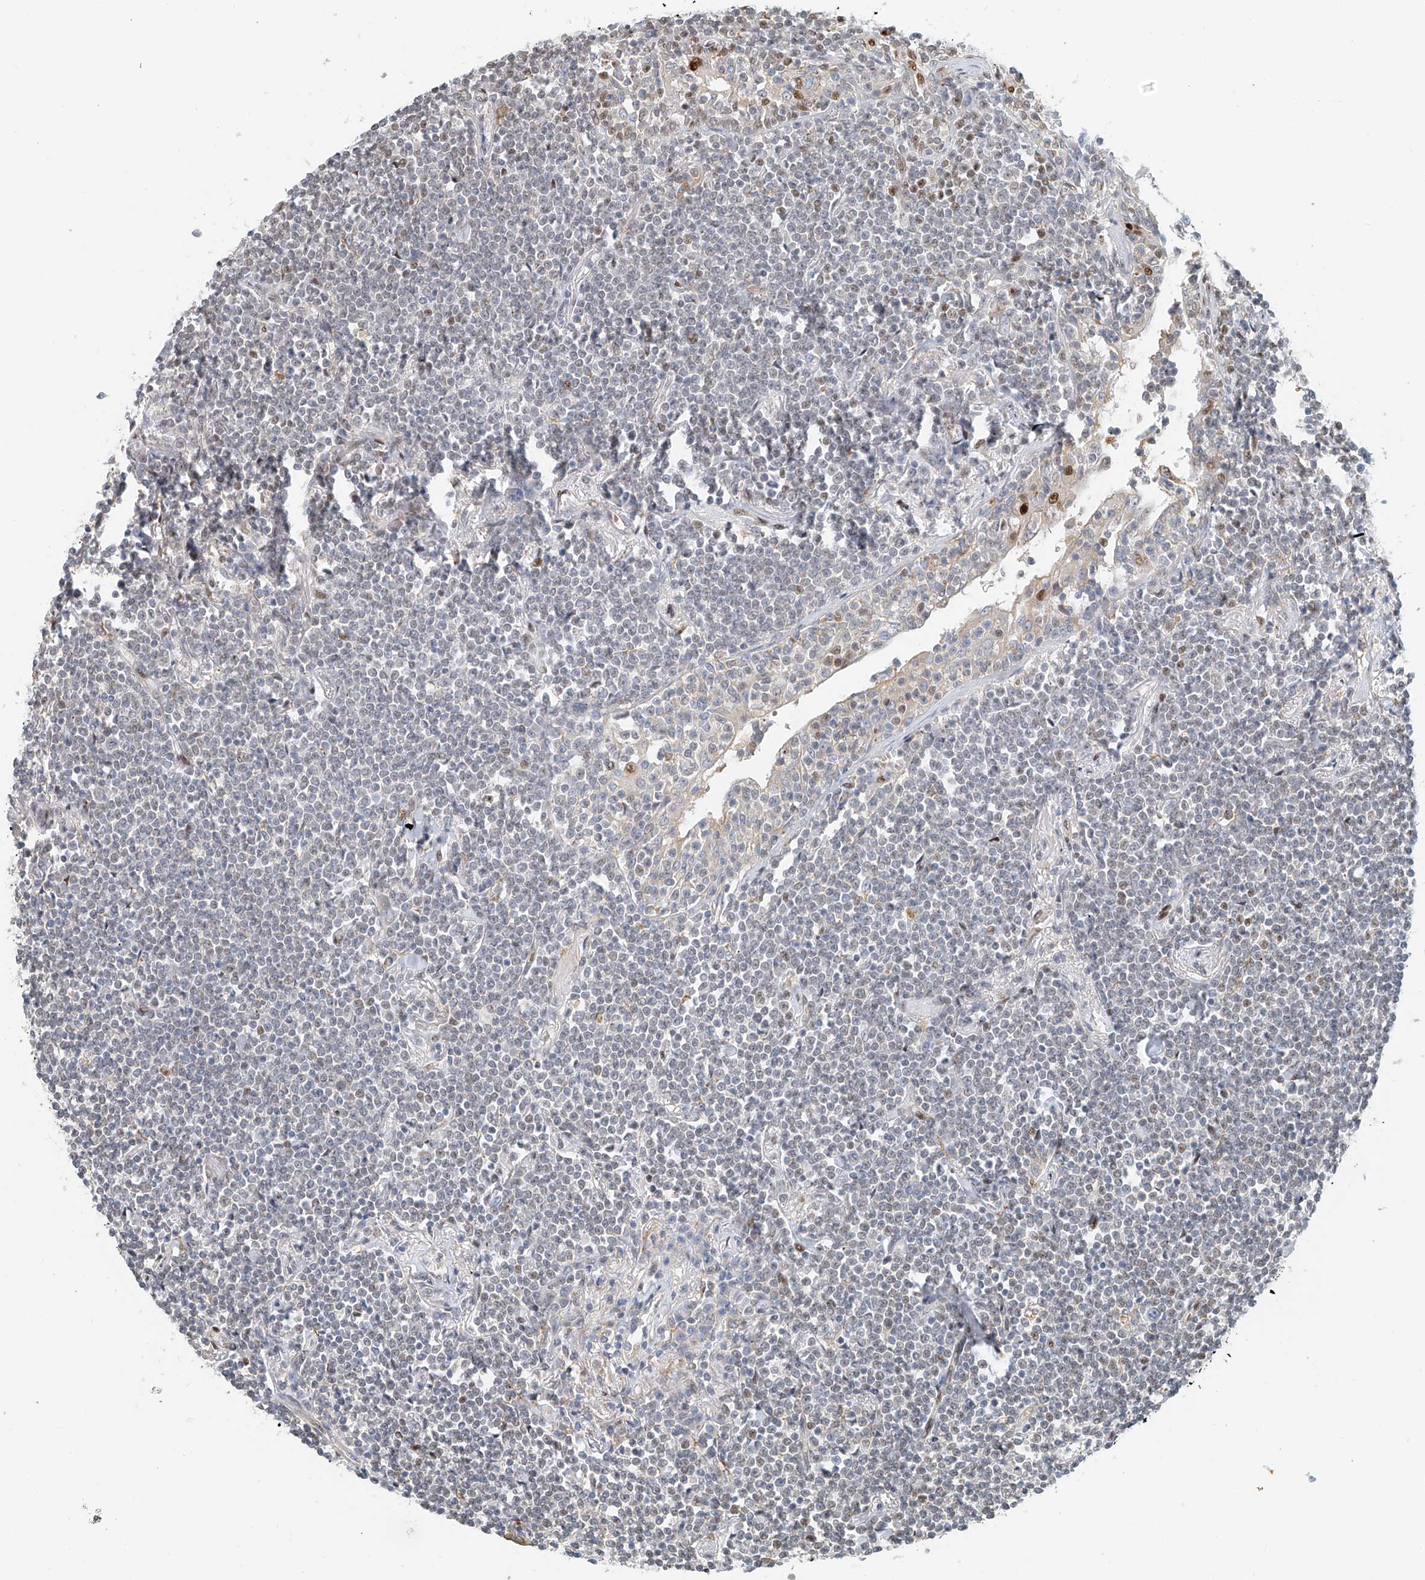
{"staining": {"intensity": "weak", "quantity": "<25%", "location": "nuclear"}, "tissue": "lymphoma", "cell_type": "Tumor cells", "image_type": "cancer", "snomed": [{"axis": "morphology", "description": "Malignant lymphoma, non-Hodgkin's type, Low grade"}, {"axis": "topography", "description": "Lung"}], "caption": "DAB immunohistochemical staining of malignant lymphoma, non-Hodgkin's type (low-grade) exhibits no significant positivity in tumor cells.", "gene": "ZNF514", "patient": {"sex": "female", "age": 71}}